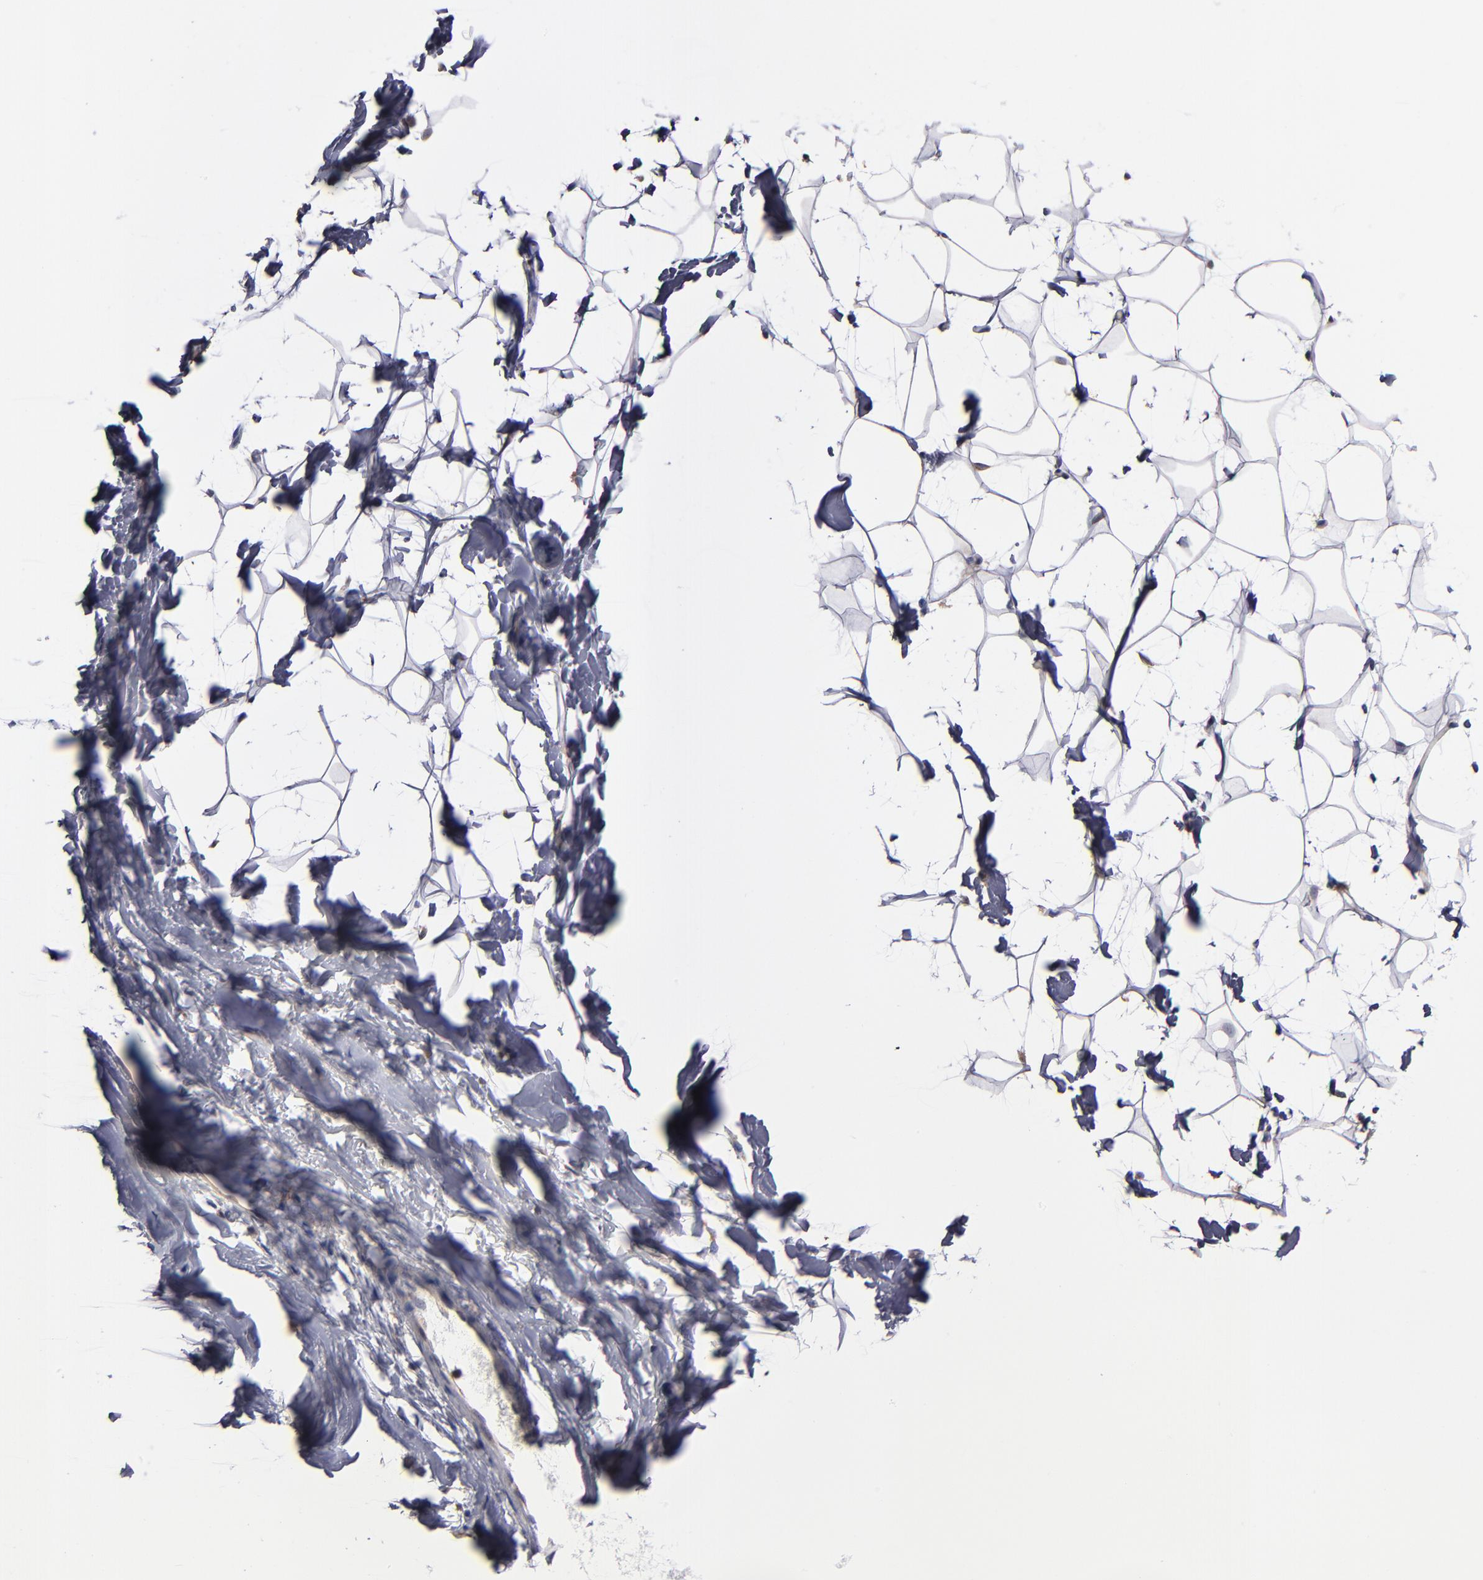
{"staining": {"intensity": "negative", "quantity": "none", "location": "none"}, "tissue": "breast", "cell_type": "Adipocytes", "image_type": "normal", "snomed": [{"axis": "morphology", "description": "Normal tissue, NOS"}, {"axis": "topography", "description": "Breast"}], "caption": "The histopathology image displays no staining of adipocytes in unremarkable breast.", "gene": "GMFB", "patient": {"sex": "female", "age": 23}}